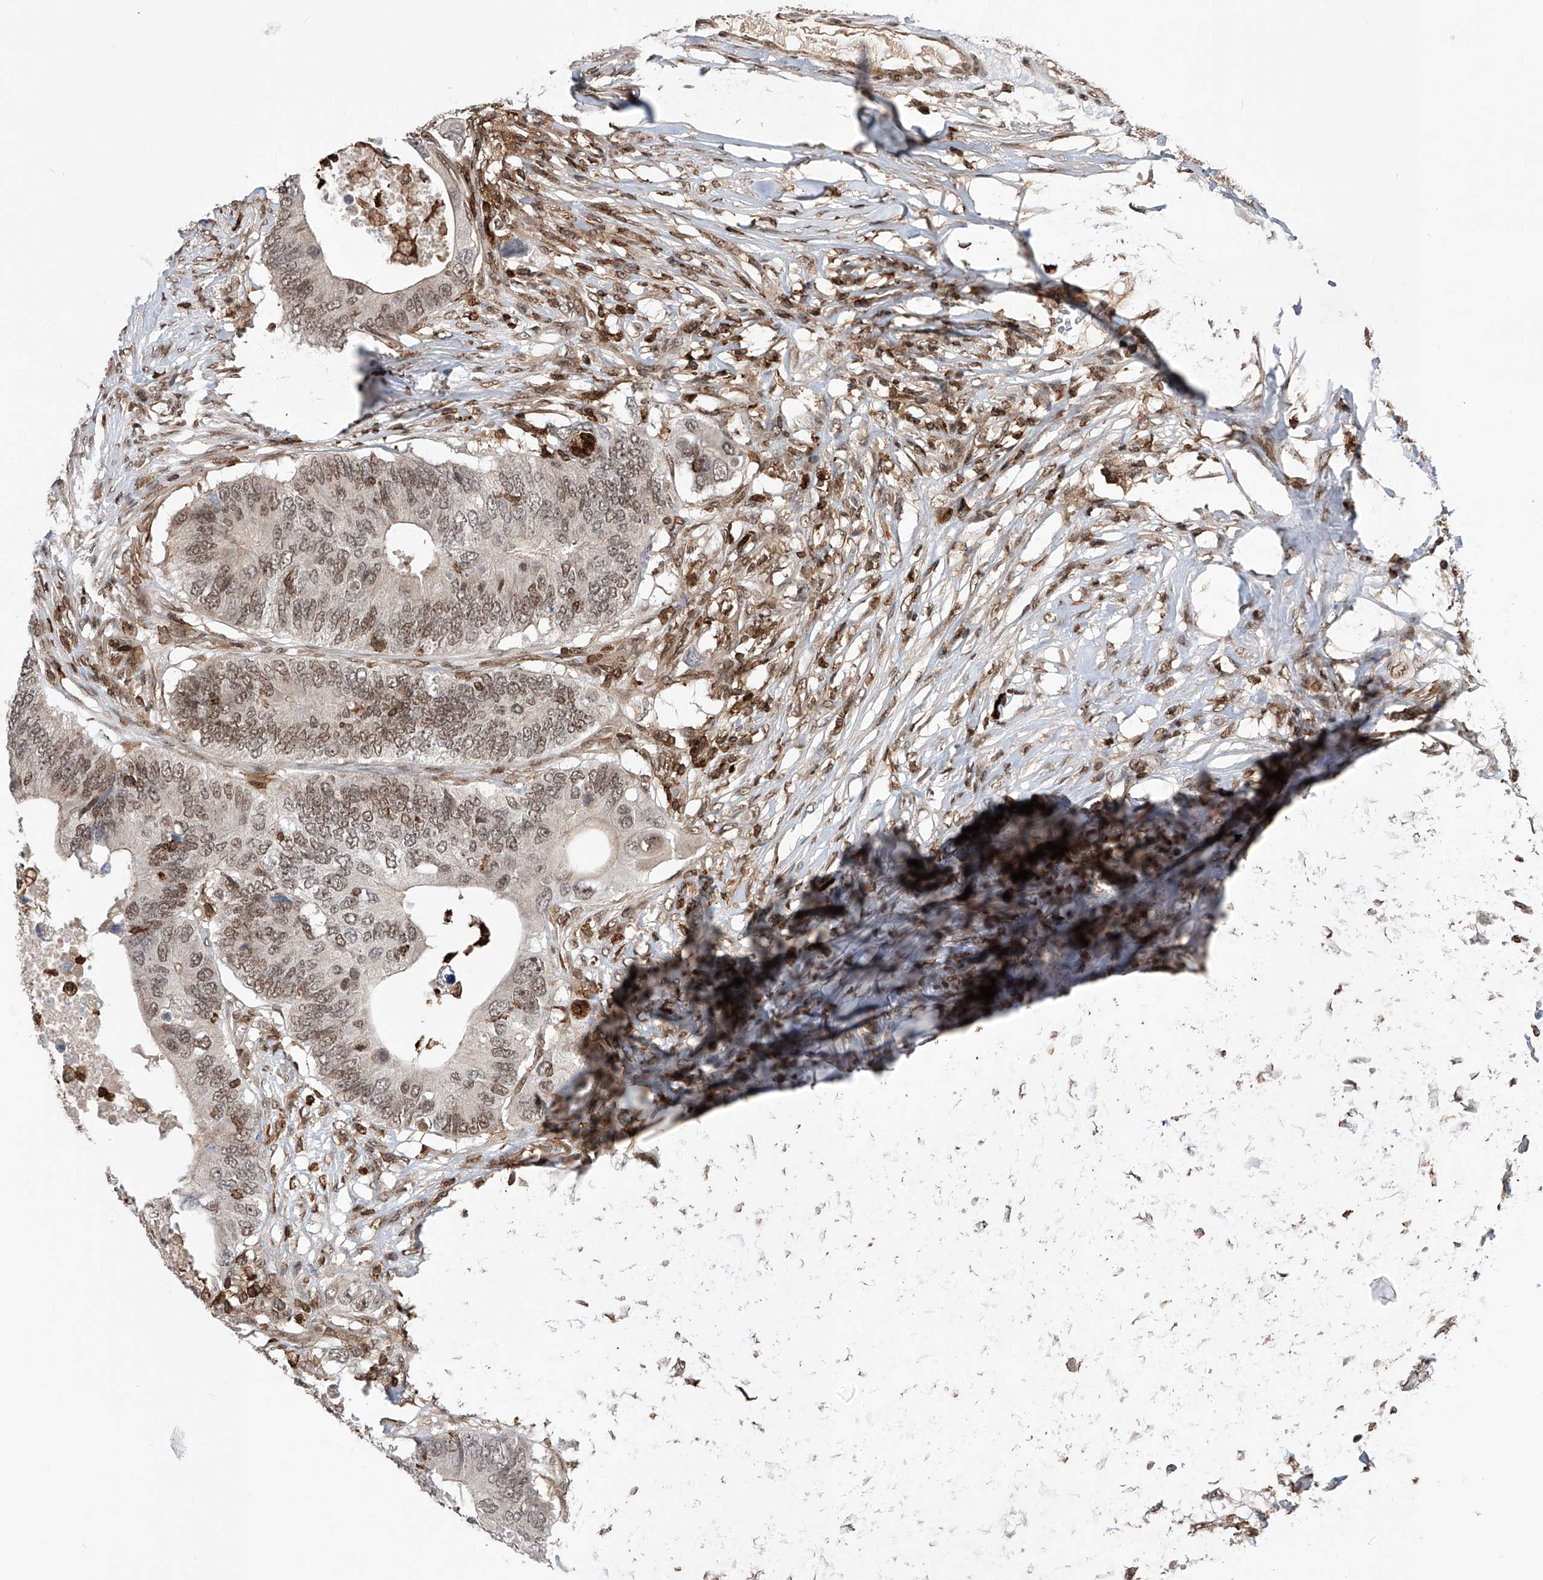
{"staining": {"intensity": "moderate", "quantity": "25%-75%", "location": "nuclear"}, "tissue": "colorectal cancer", "cell_type": "Tumor cells", "image_type": "cancer", "snomed": [{"axis": "morphology", "description": "Adenocarcinoma, NOS"}, {"axis": "topography", "description": "Colon"}], "caption": "Colorectal cancer stained with DAB IHC displays medium levels of moderate nuclear expression in about 25%-75% of tumor cells.", "gene": "ZNF280D", "patient": {"sex": "male", "age": 71}}